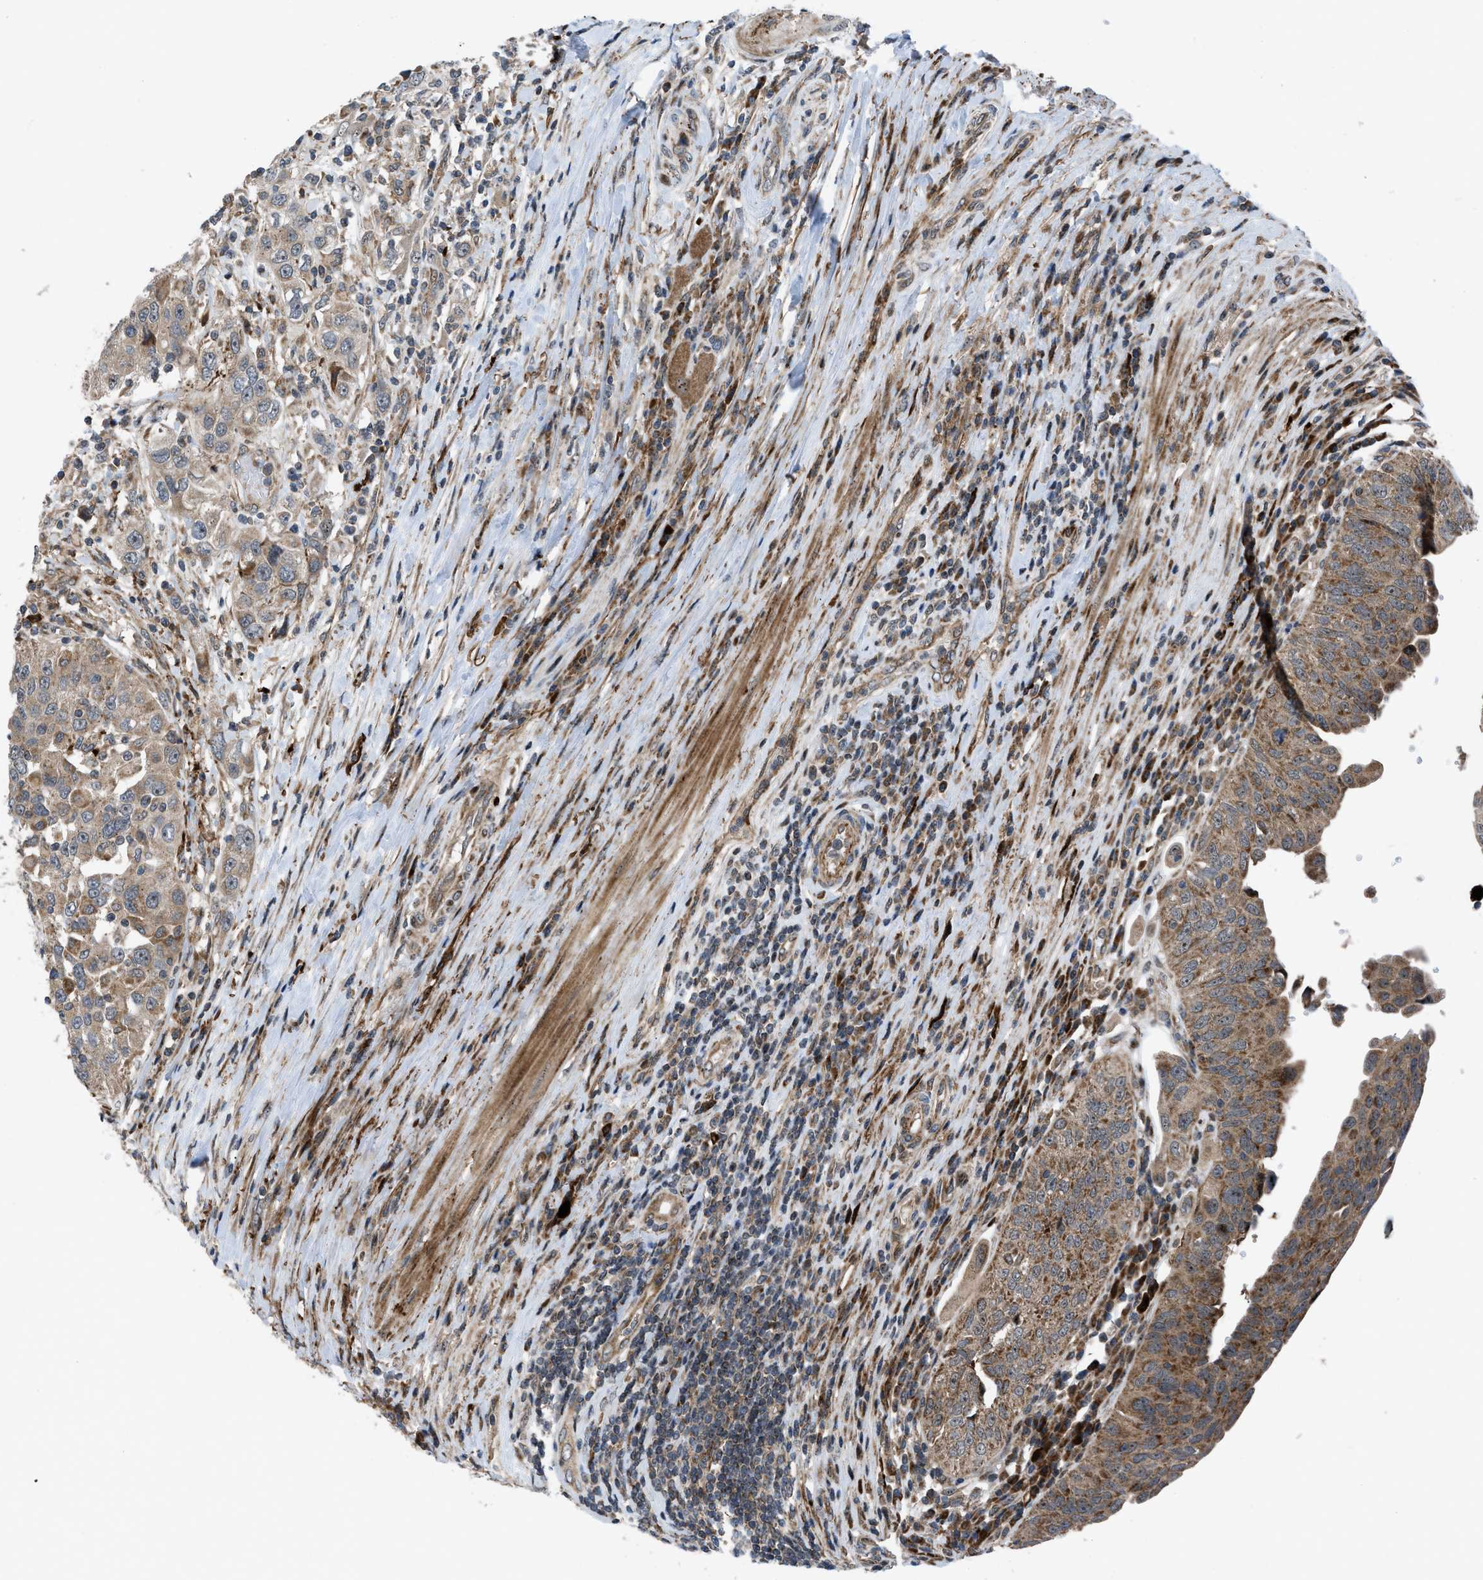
{"staining": {"intensity": "moderate", "quantity": ">75%", "location": "cytoplasmic/membranous"}, "tissue": "urothelial cancer", "cell_type": "Tumor cells", "image_type": "cancer", "snomed": [{"axis": "morphology", "description": "Urothelial carcinoma, High grade"}, {"axis": "topography", "description": "Urinary bladder"}], "caption": "An image of urothelial carcinoma (high-grade) stained for a protein shows moderate cytoplasmic/membranous brown staining in tumor cells. (brown staining indicates protein expression, while blue staining denotes nuclei).", "gene": "AP3M2", "patient": {"sex": "female", "age": 80}}